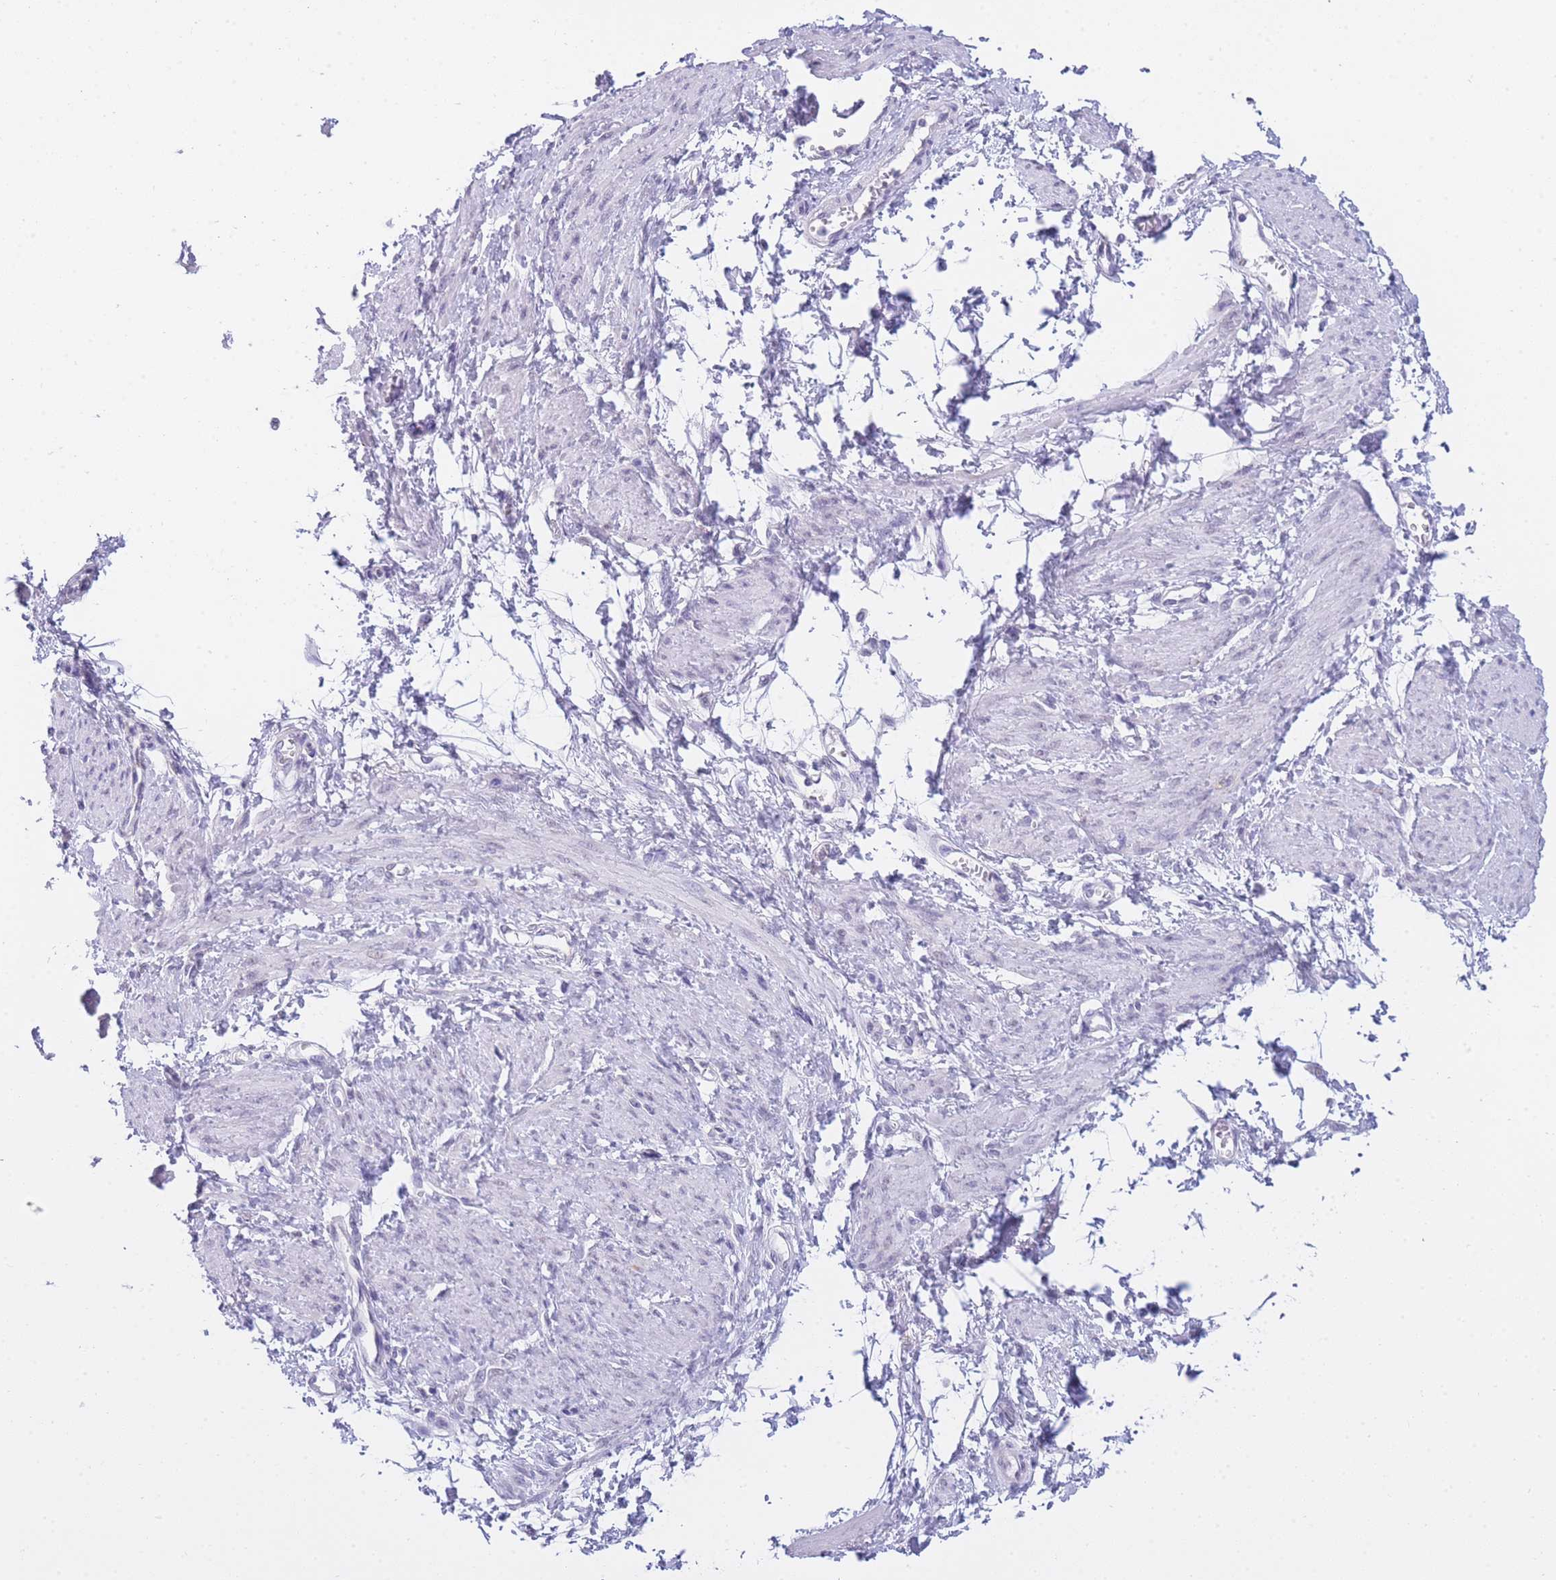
{"staining": {"intensity": "negative", "quantity": "none", "location": "none"}, "tissue": "smooth muscle", "cell_type": "Smooth muscle cells", "image_type": "normal", "snomed": [{"axis": "morphology", "description": "Normal tissue, NOS"}, {"axis": "topography", "description": "Smooth muscle"}, {"axis": "topography", "description": "Uterus"}], "caption": "Smooth muscle cells show no significant protein expression in normal smooth muscle. The staining is performed using DAB (3,3'-diaminobenzidine) brown chromogen with nuclei counter-stained in using hematoxylin.", "gene": "FRAT2", "patient": {"sex": "female", "age": 39}}